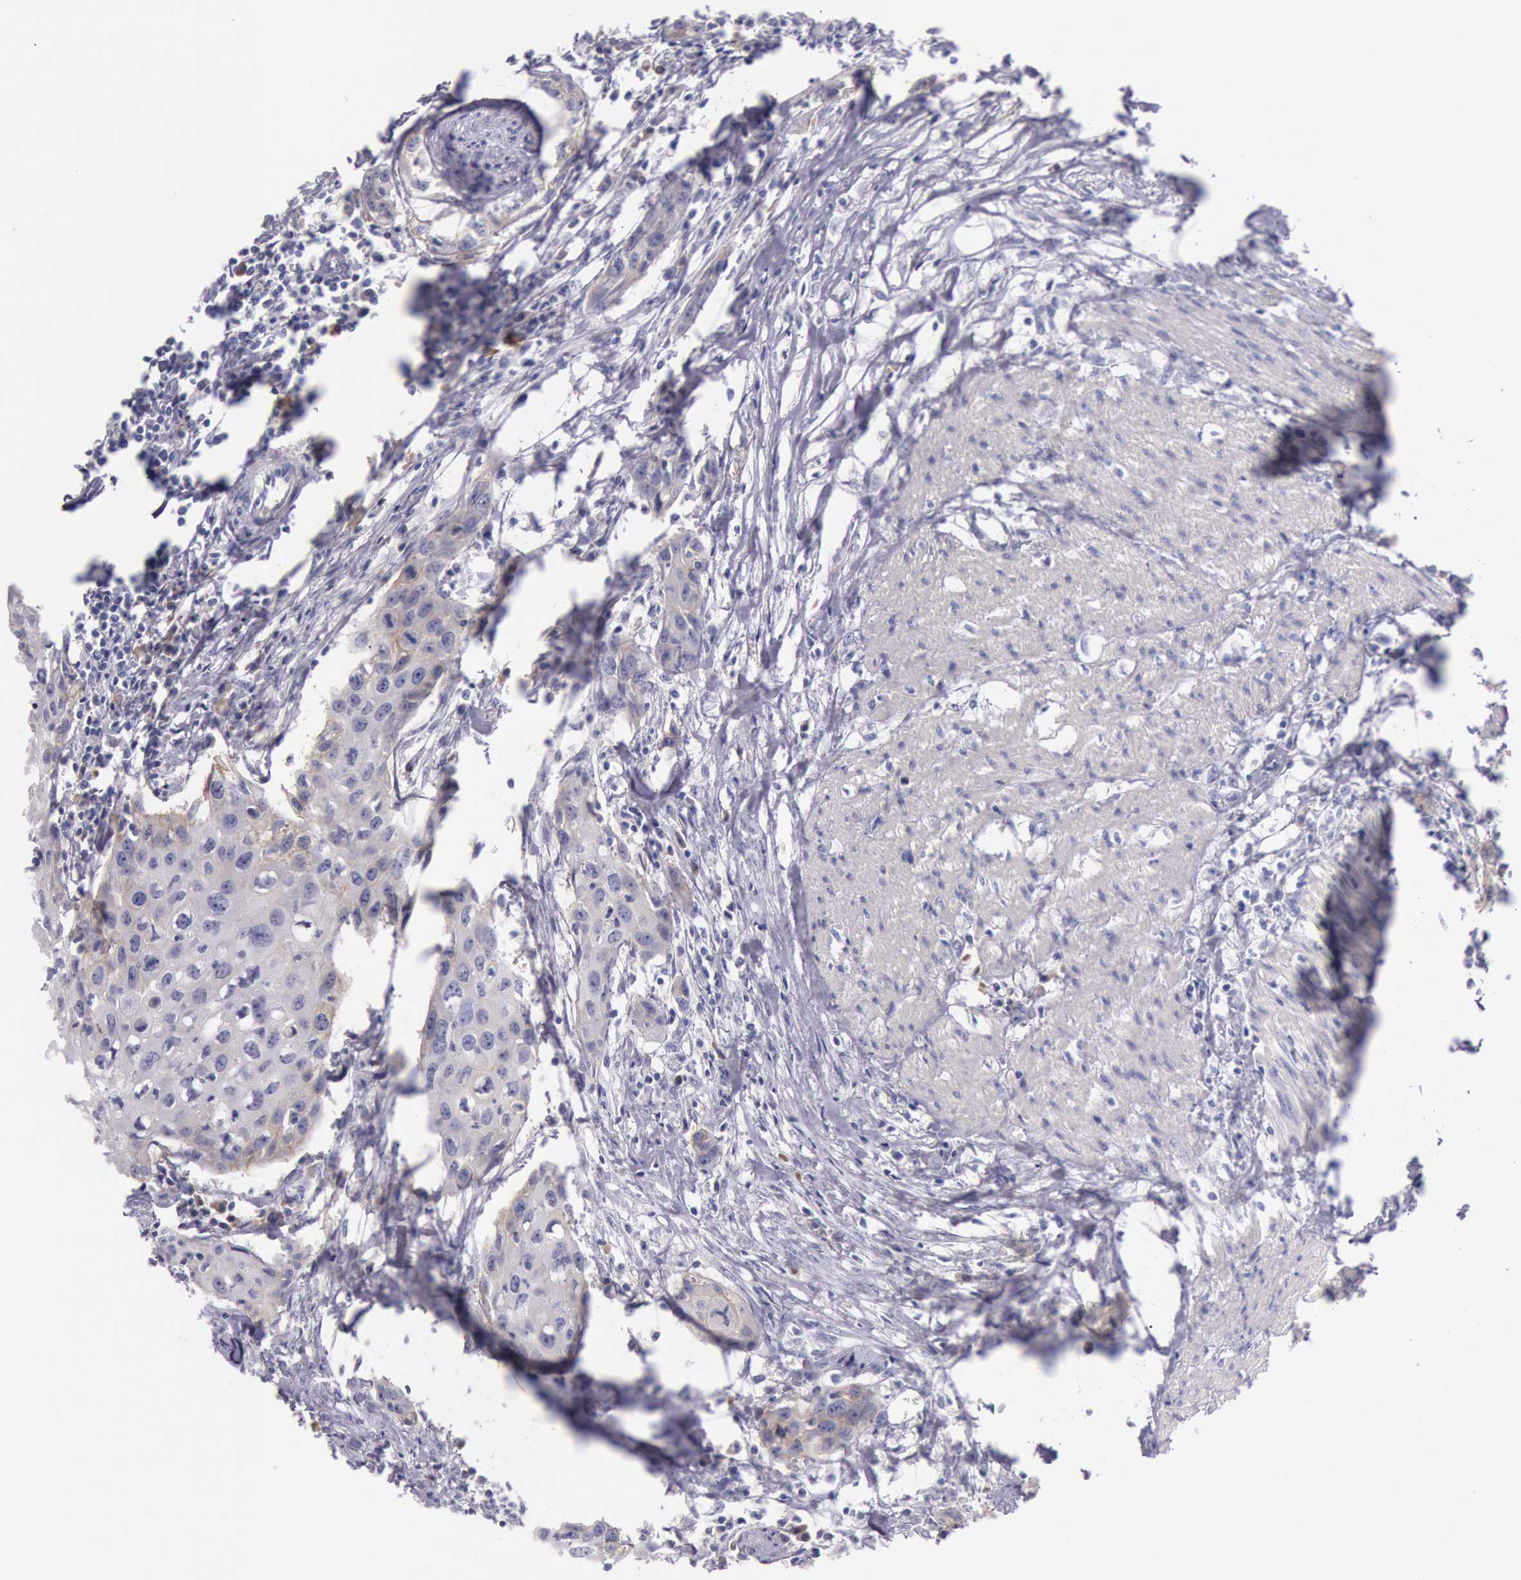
{"staining": {"intensity": "weak", "quantity": "<25%", "location": "cytoplasmic/membranous"}, "tissue": "urothelial cancer", "cell_type": "Tumor cells", "image_type": "cancer", "snomed": [{"axis": "morphology", "description": "Urothelial carcinoma, High grade"}, {"axis": "topography", "description": "Urinary bladder"}], "caption": "This is a photomicrograph of immunohistochemistry (IHC) staining of high-grade urothelial carcinoma, which shows no expression in tumor cells.", "gene": "EGFR", "patient": {"sex": "male", "age": 54}}